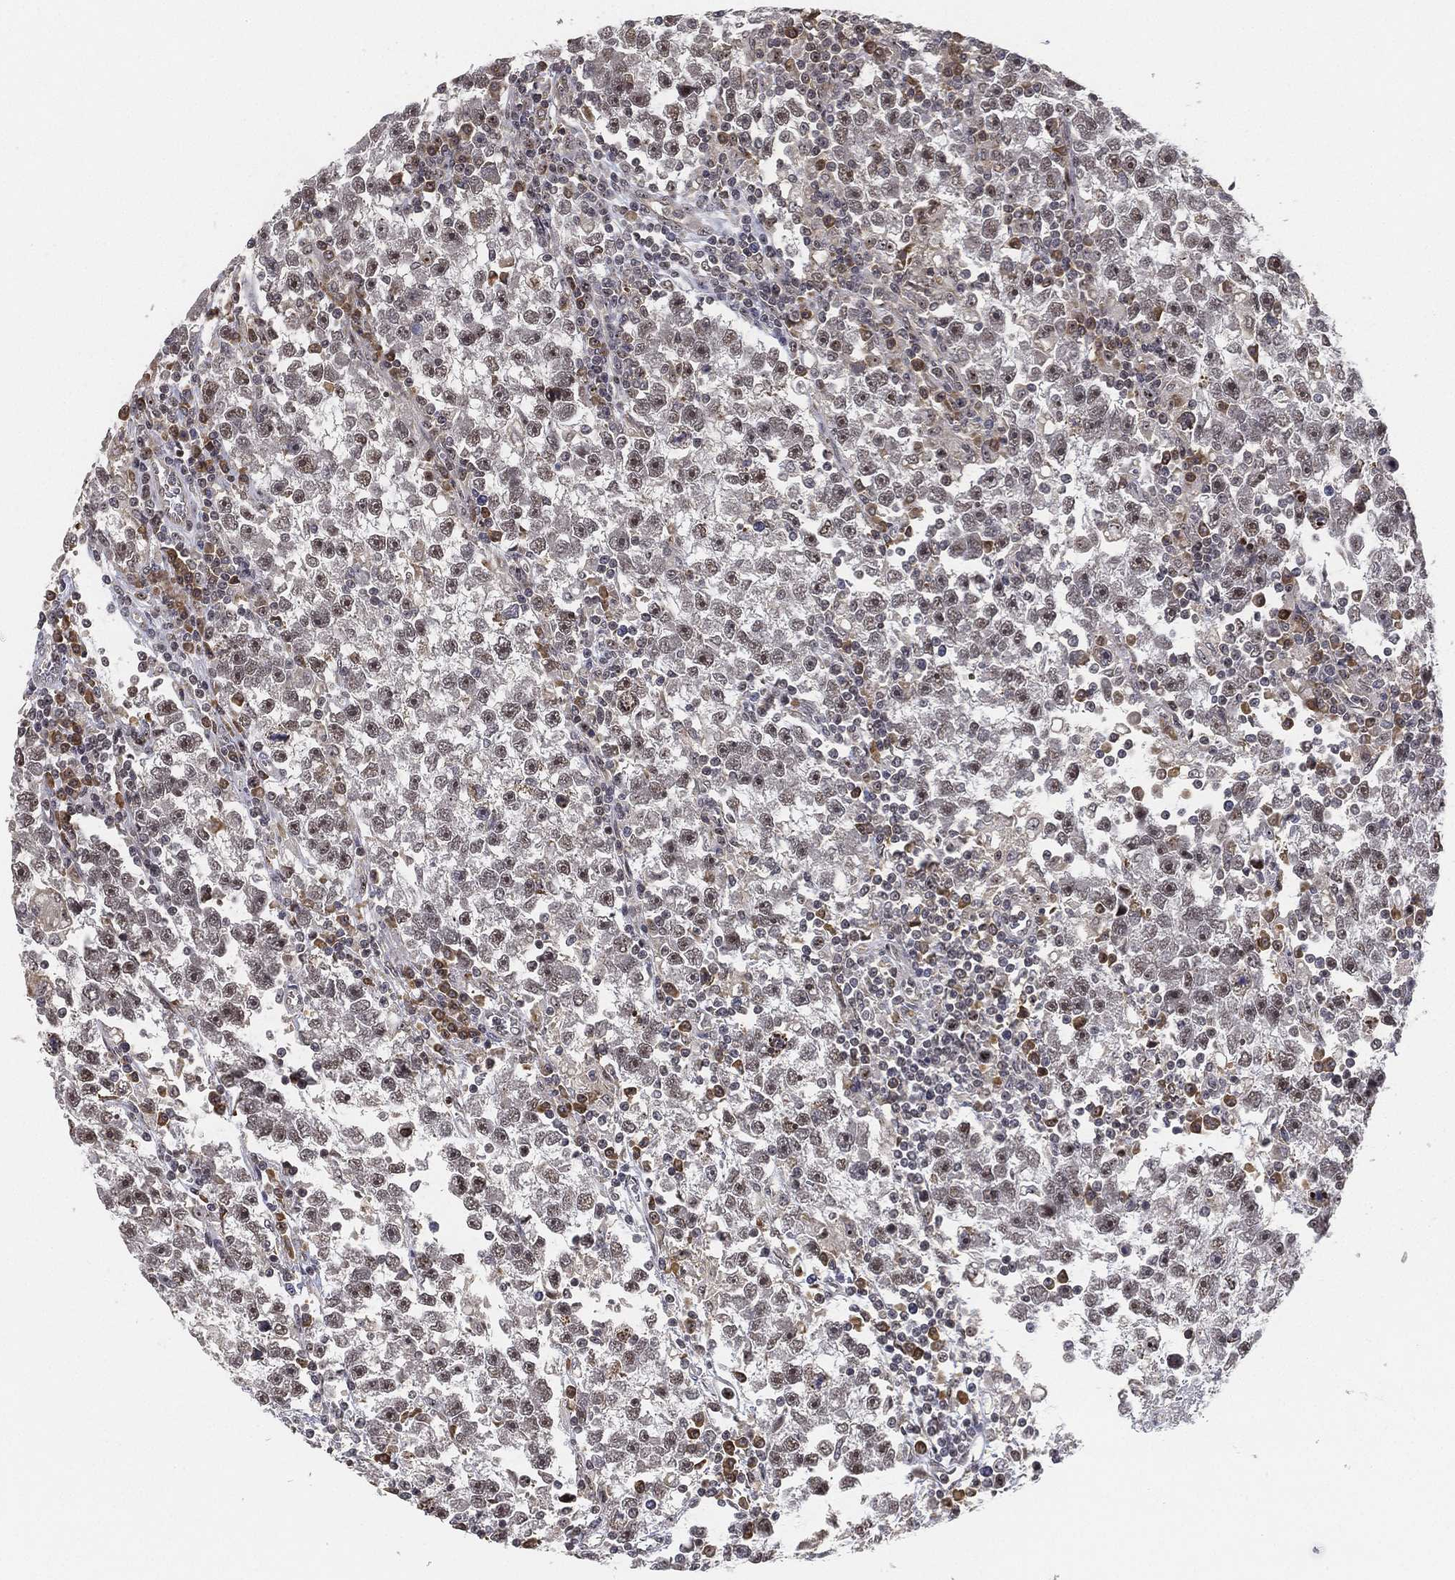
{"staining": {"intensity": "weak", "quantity": "<25%", "location": "nuclear"}, "tissue": "testis cancer", "cell_type": "Tumor cells", "image_type": "cancer", "snomed": [{"axis": "morphology", "description": "Seminoma, NOS"}, {"axis": "topography", "description": "Testis"}], "caption": "Micrograph shows no significant protein staining in tumor cells of testis cancer (seminoma).", "gene": "PPP1R16B", "patient": {"sex": "male", "age": 47}}